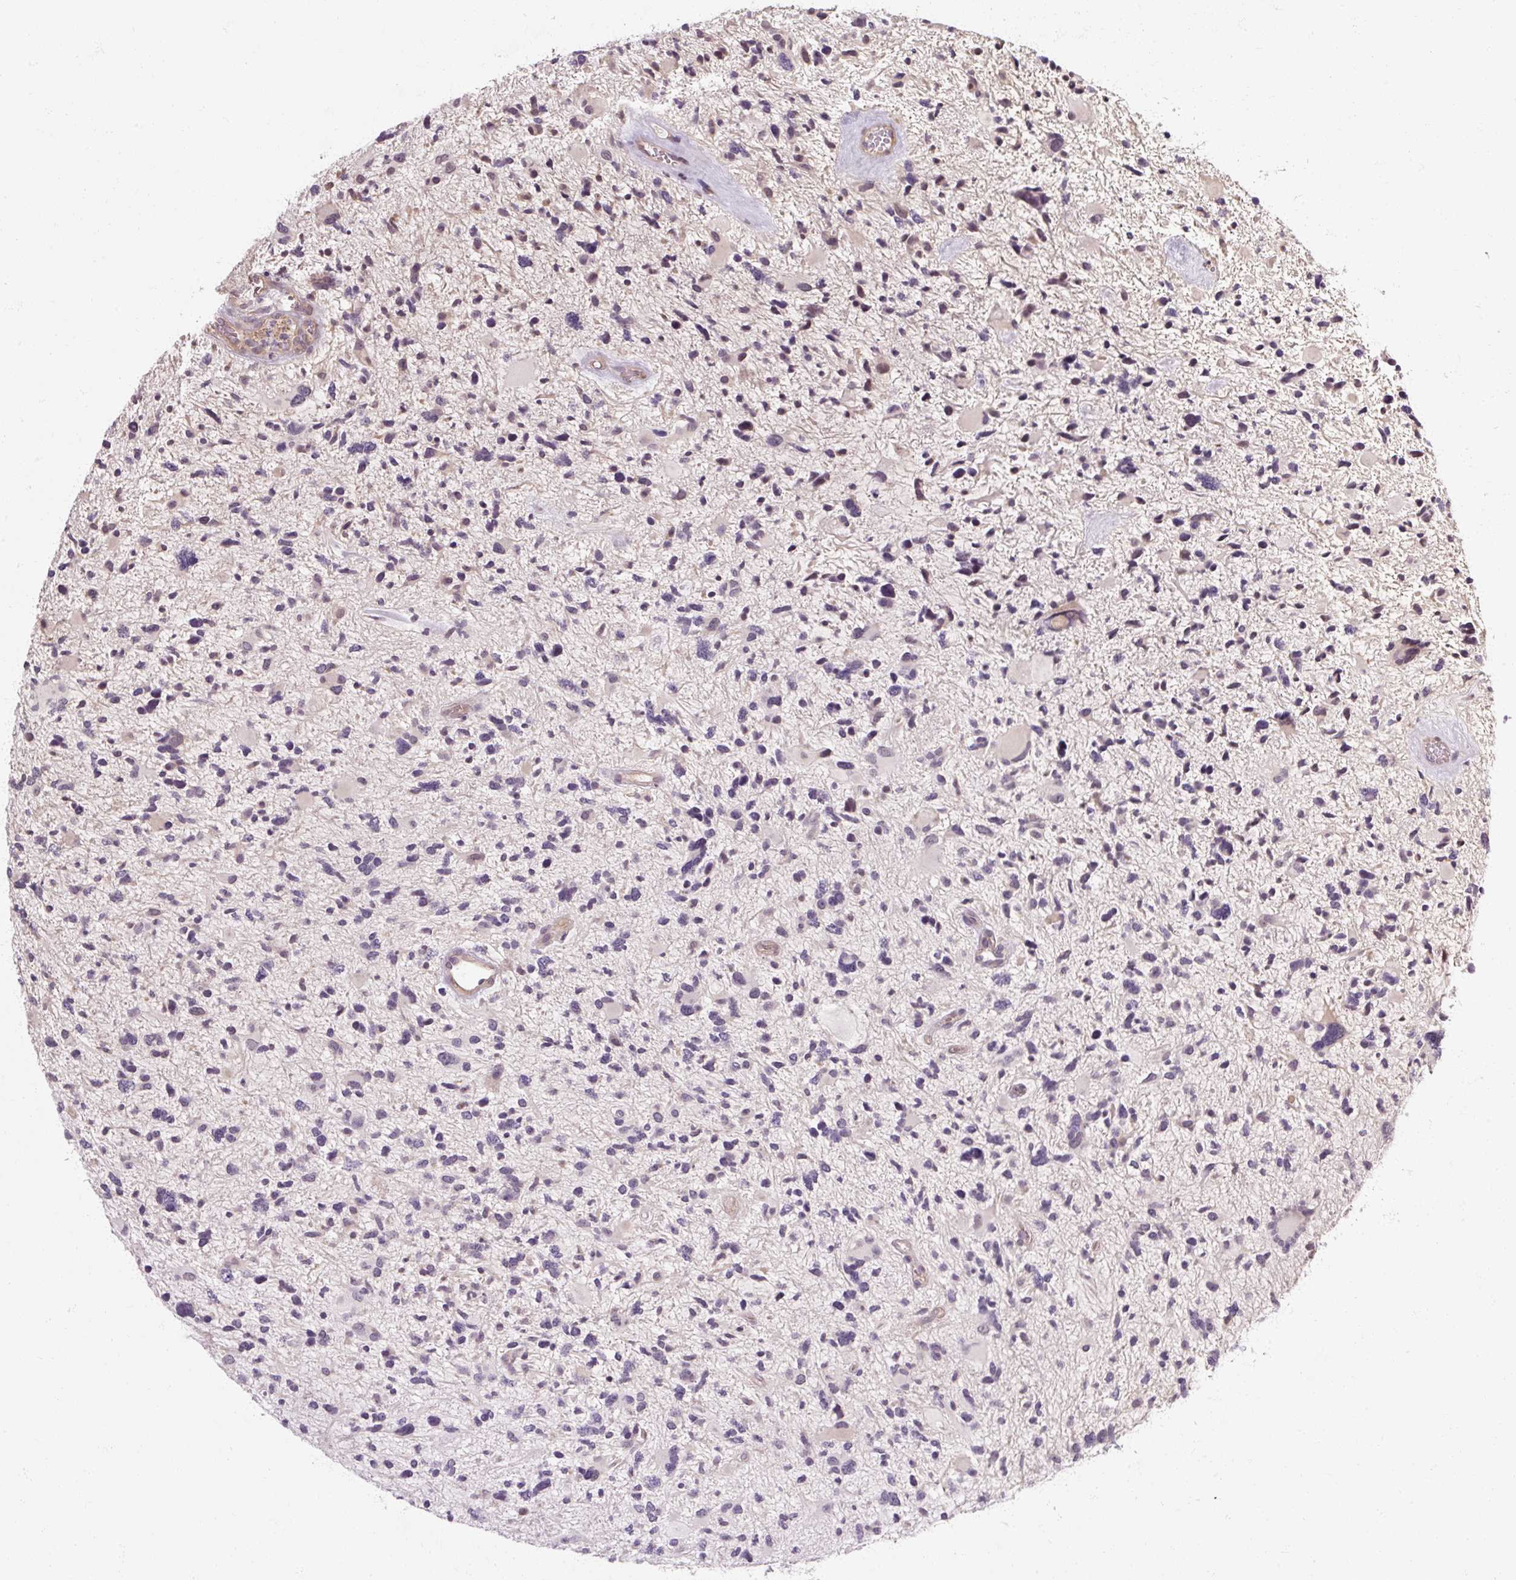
{"staining": {"intensity": "negative", "quantity": "none", "location": "none"}, "tissue": "glioma", "cell_type": "Tumor cells", "image_type": "cancer", "snomed": [{"axis": "morphology", "description": "Glioma, malignant, High grade"}, {"axis": "topography", "description": "Brain"}], "caption": "The IHC histopathology image has no significant positivity in tumor cells of malignant high-grade glioma tissue.", "gene": "RB1CC1", "patient": {"sex": "female", "age": 11}}